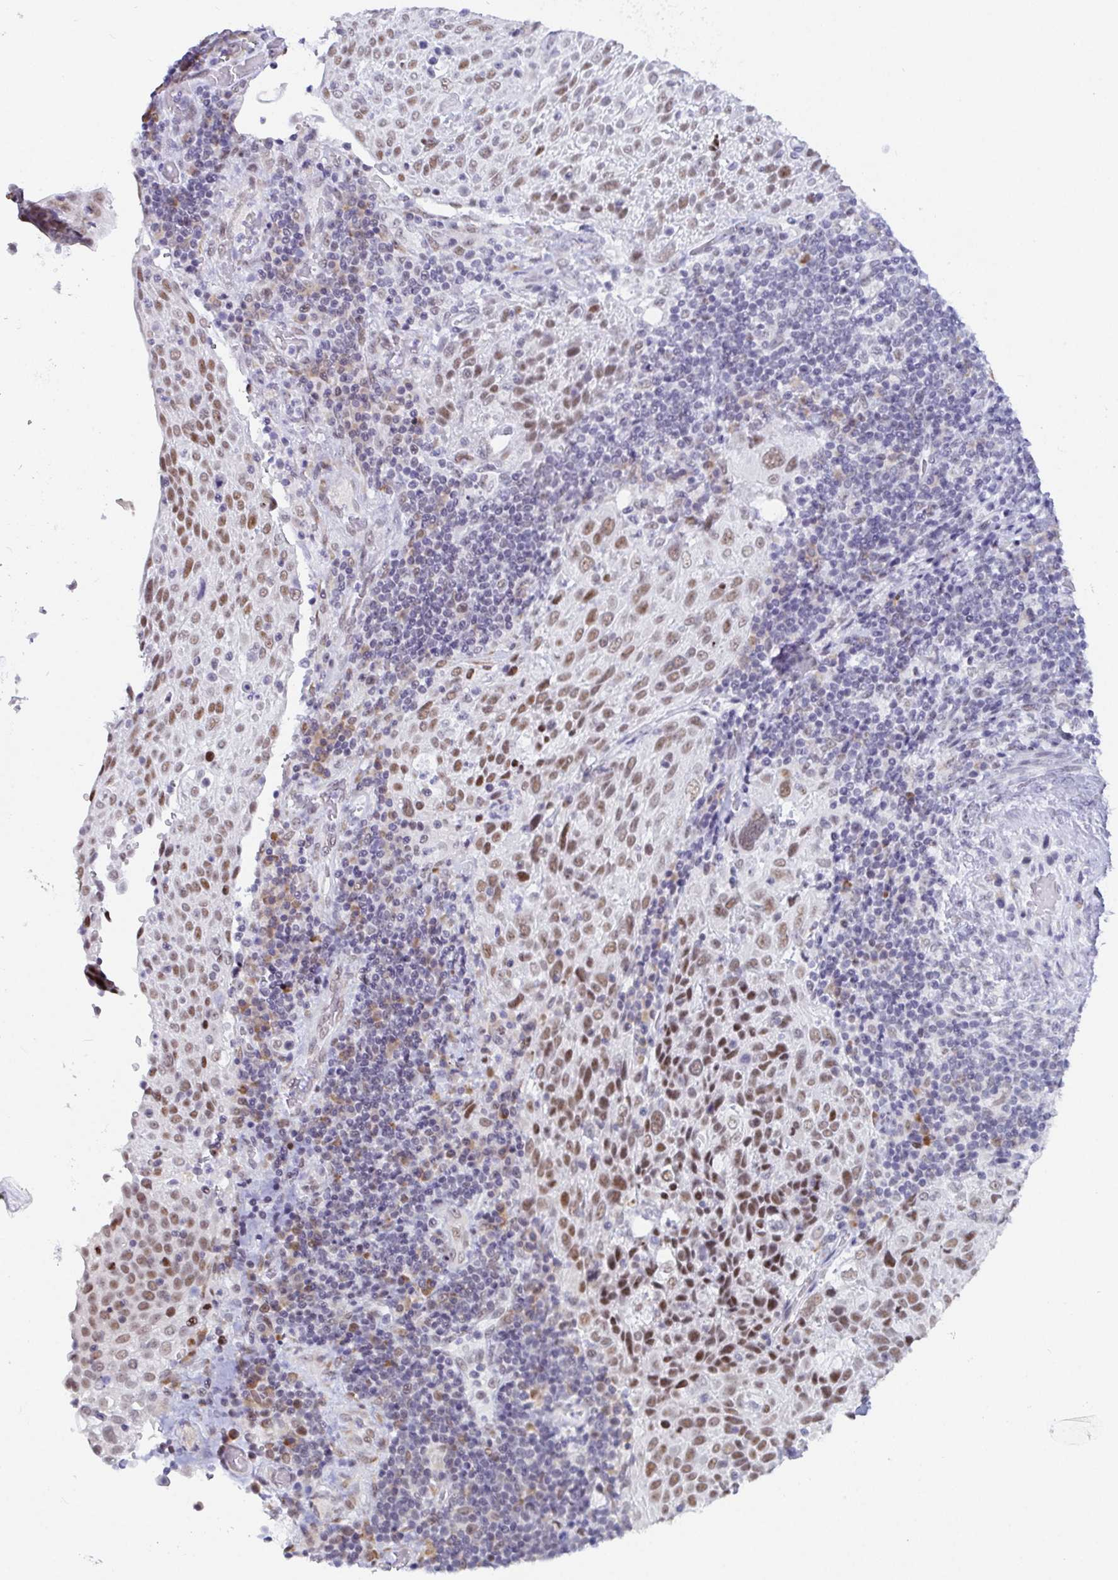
{"staining": {"intensity": "moderate", "quantity": "25%-75%", "location": "nuclear"}, "tissue": "cervical cancer", "cell_type": "Tumor cells", "image_type": "cancer", "snomed": [{"axis": "morphology", "description": "Squamous cell carcinoma, NOS"}, {"axis": "topography", "description": "Cervix"}], "caption": "Cervical cancer stained with DAB (3,3'-diaminobenzidine) immunohistochemistry (IHC) displays medium levels of moderate nuclear positivity in approximately 25%-75% of tumor cells. Using DAB (3,3'-diaminobenzidine) (brown) and hematoxylin (blue) stains, captured at high magnification using brightfield microscopy.", "gene": "WDR72", "patient": {"sex": "female", "age": 61}}